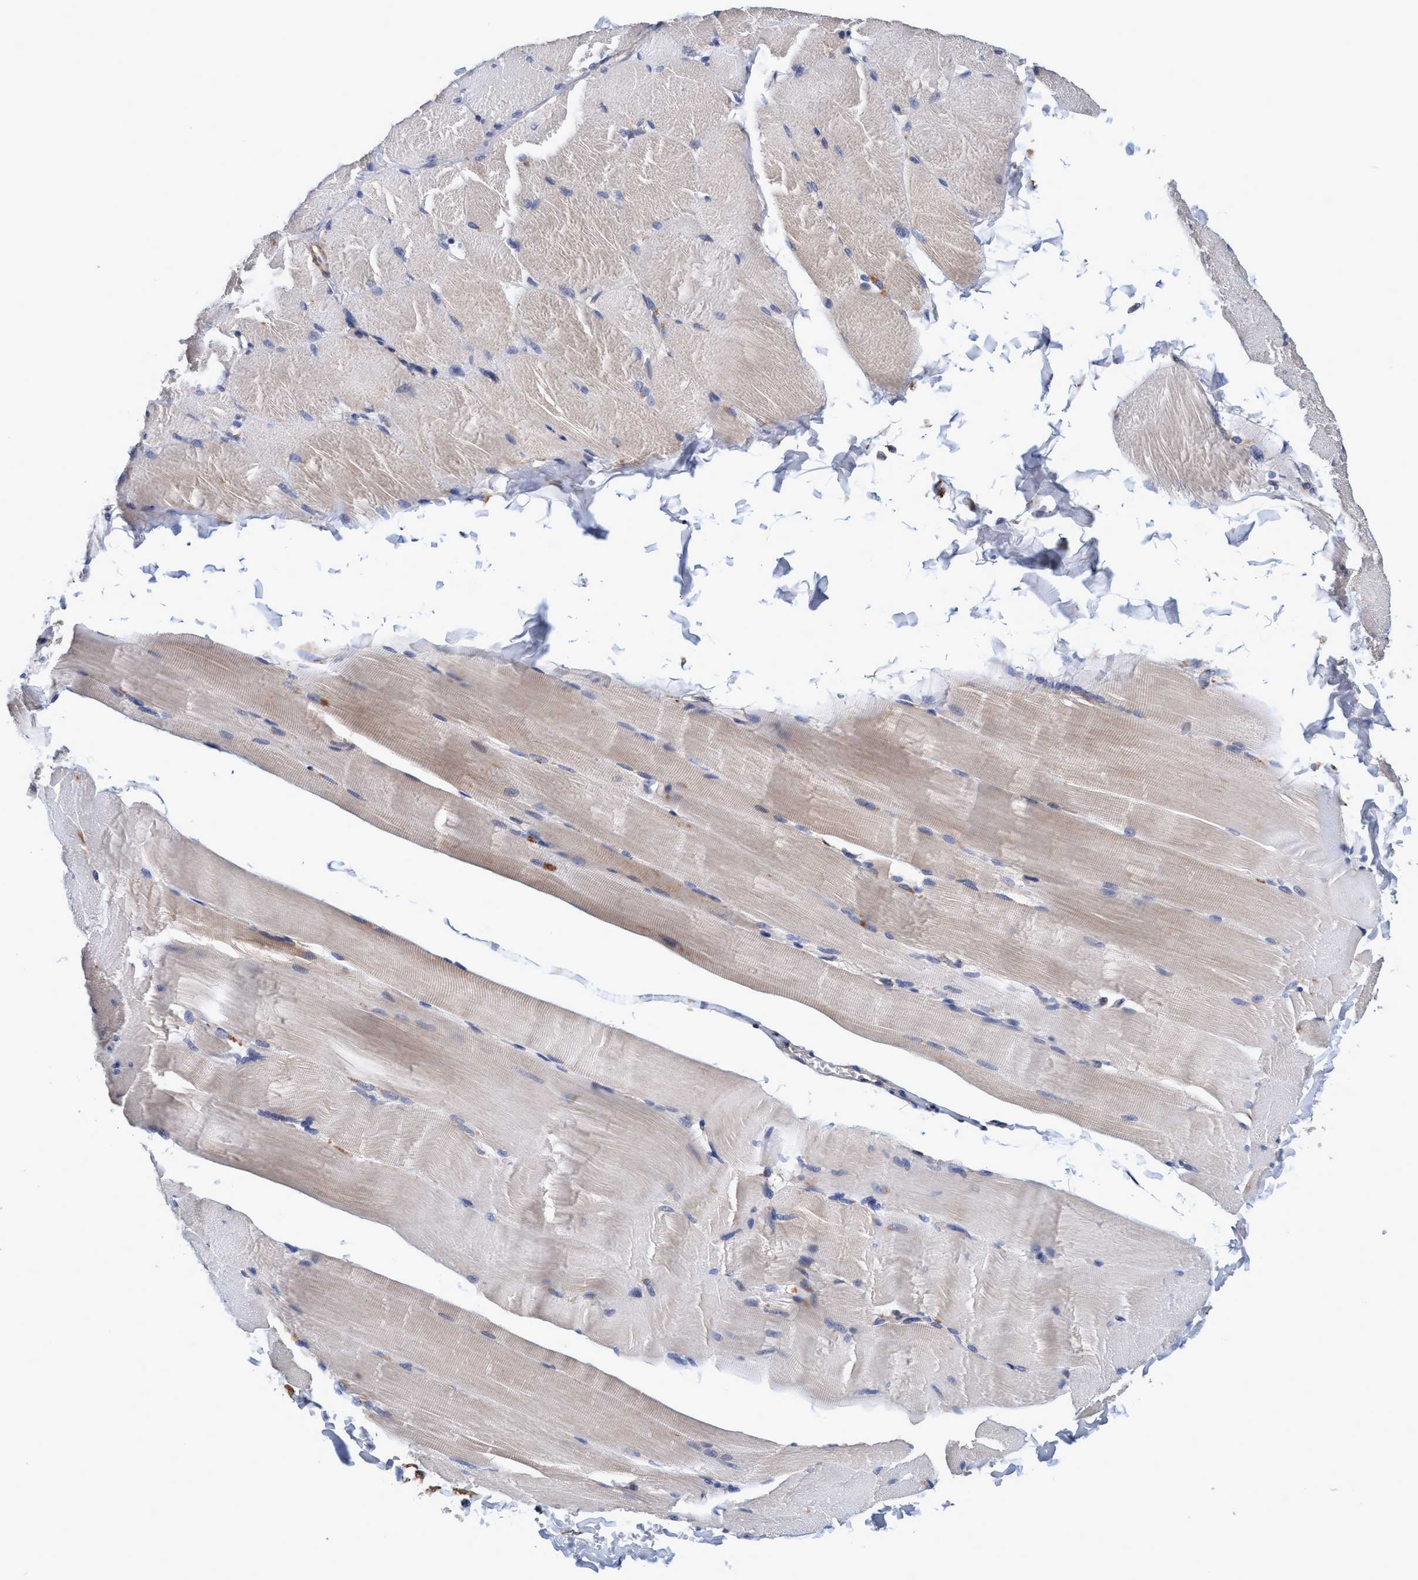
{"staining": {"intensity": "weak", "quantity": "25%-75%", "location": "cytoplasmic/membranous"}, "tissue": "skeletal muscle", "cell_type": "Myocytes", "image_type": "normal", "snomed": [{"axis": "morphology", "description": "Normal tissue, NOS"}, {"axis": "topography", "description": "Skin"}, {"axis": "topography", "description": "Skeletal muscle"}], "caption": "Approximately 25%-75% of myocytes in unremarkable skeletal muscle reveal weak cytoplasmic/membranous protein positivity as visualized by brown immunohistochemical staining.", "gene": "CALCOCO2", "patient": {"sex": "male", "age": 83}}